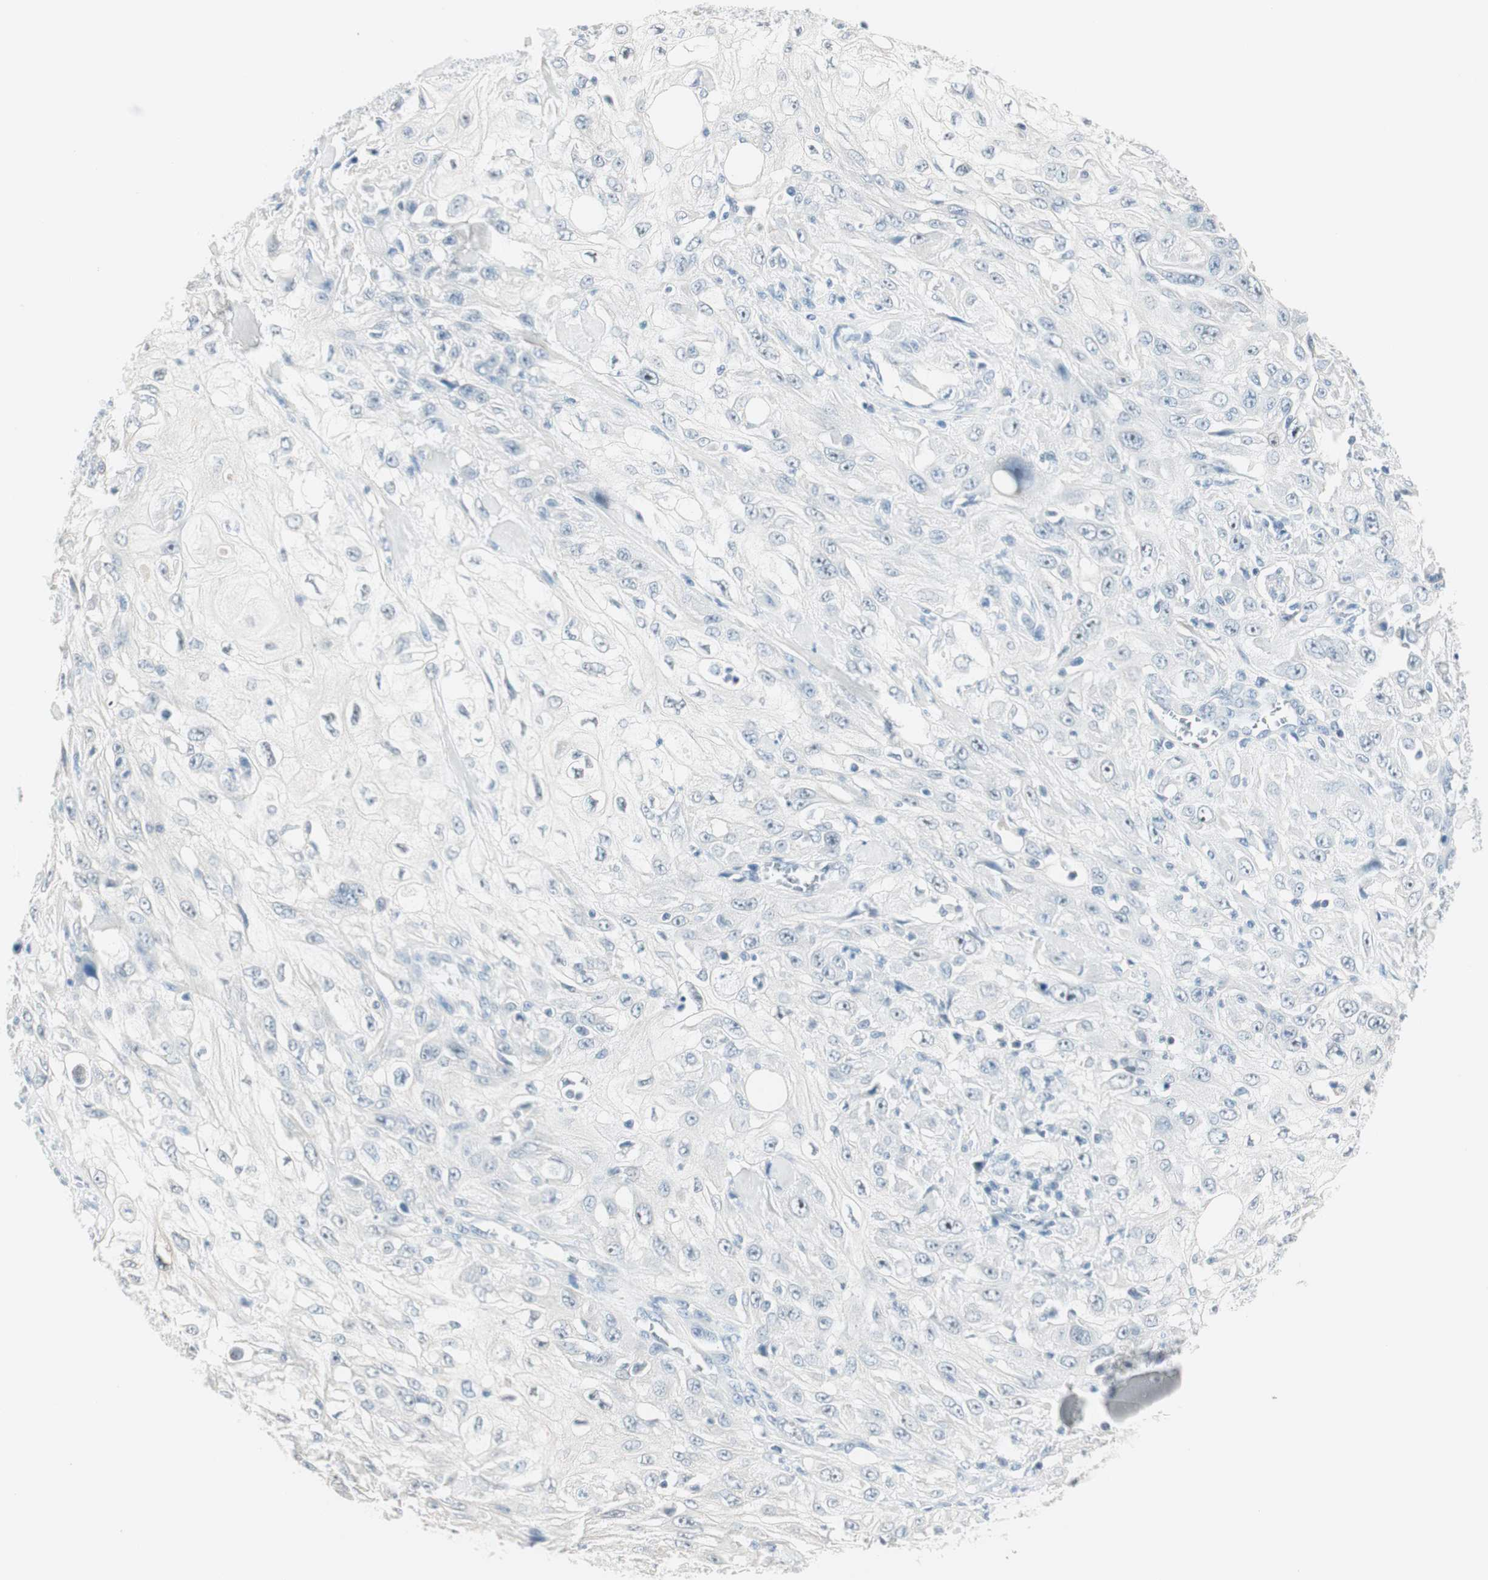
{"staining": {"intensity": "negative", "quantity": "none", "location": "none"}, "tissue": "skin cancer", "cell_type": "Tumor cells", "image_type": "cancer", "snomed": [{"axis": "morphology", "description": "Squamous cell carcinoma, NOS"}, {"axis": "morphology", "description": "Squamous cell carcinoma, metastatic, NOS"}, {"axis": "topography", "description": "Skin"}, {"axis": "topography", "description": "Lymph node"}], "caption": "High power microscopy image of an IHC photomicrograph of squamous cell carcinoma (skin), revealing no significant positivity in tumor cells.", "gene": "HOXB13", "patient": {"sex": "male", "age": 75}}